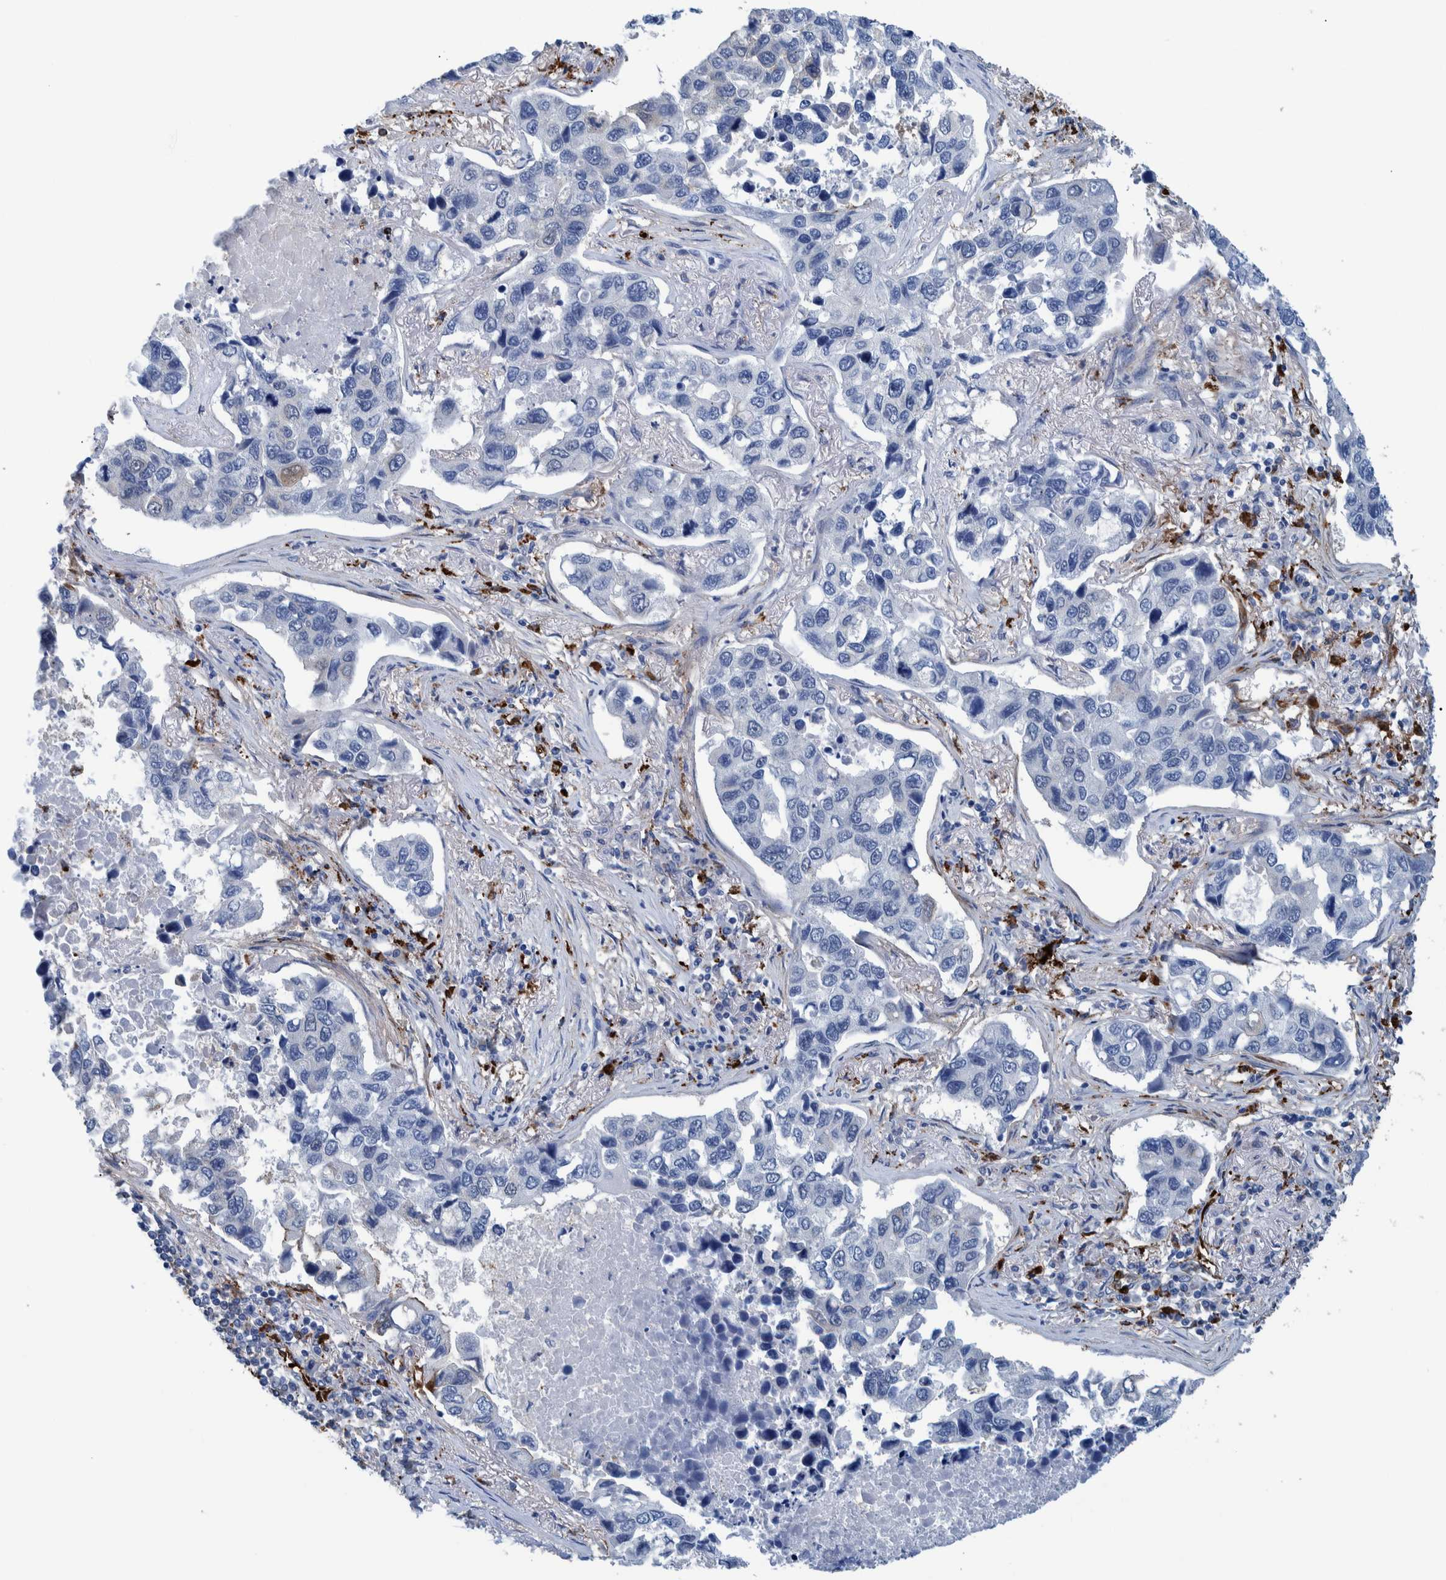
{"staining": {"intensity": "negative", "quantity": "none", "location": "none"}, "tissue": "lung cancer", "cell_type": "Tumor cells", "image_type": "cancer", "snomed": [{"axis": "morphology", "description": "Adenocarcinoma, NOS"}, {"axis": "topography", "description": "Lung"}], "caption": "A photomicrograph of human lung adenocarcinoma is negative for staining in tumor cells.", "gene": "IDO1", "patient": {"sex": "male", "age": 64}}